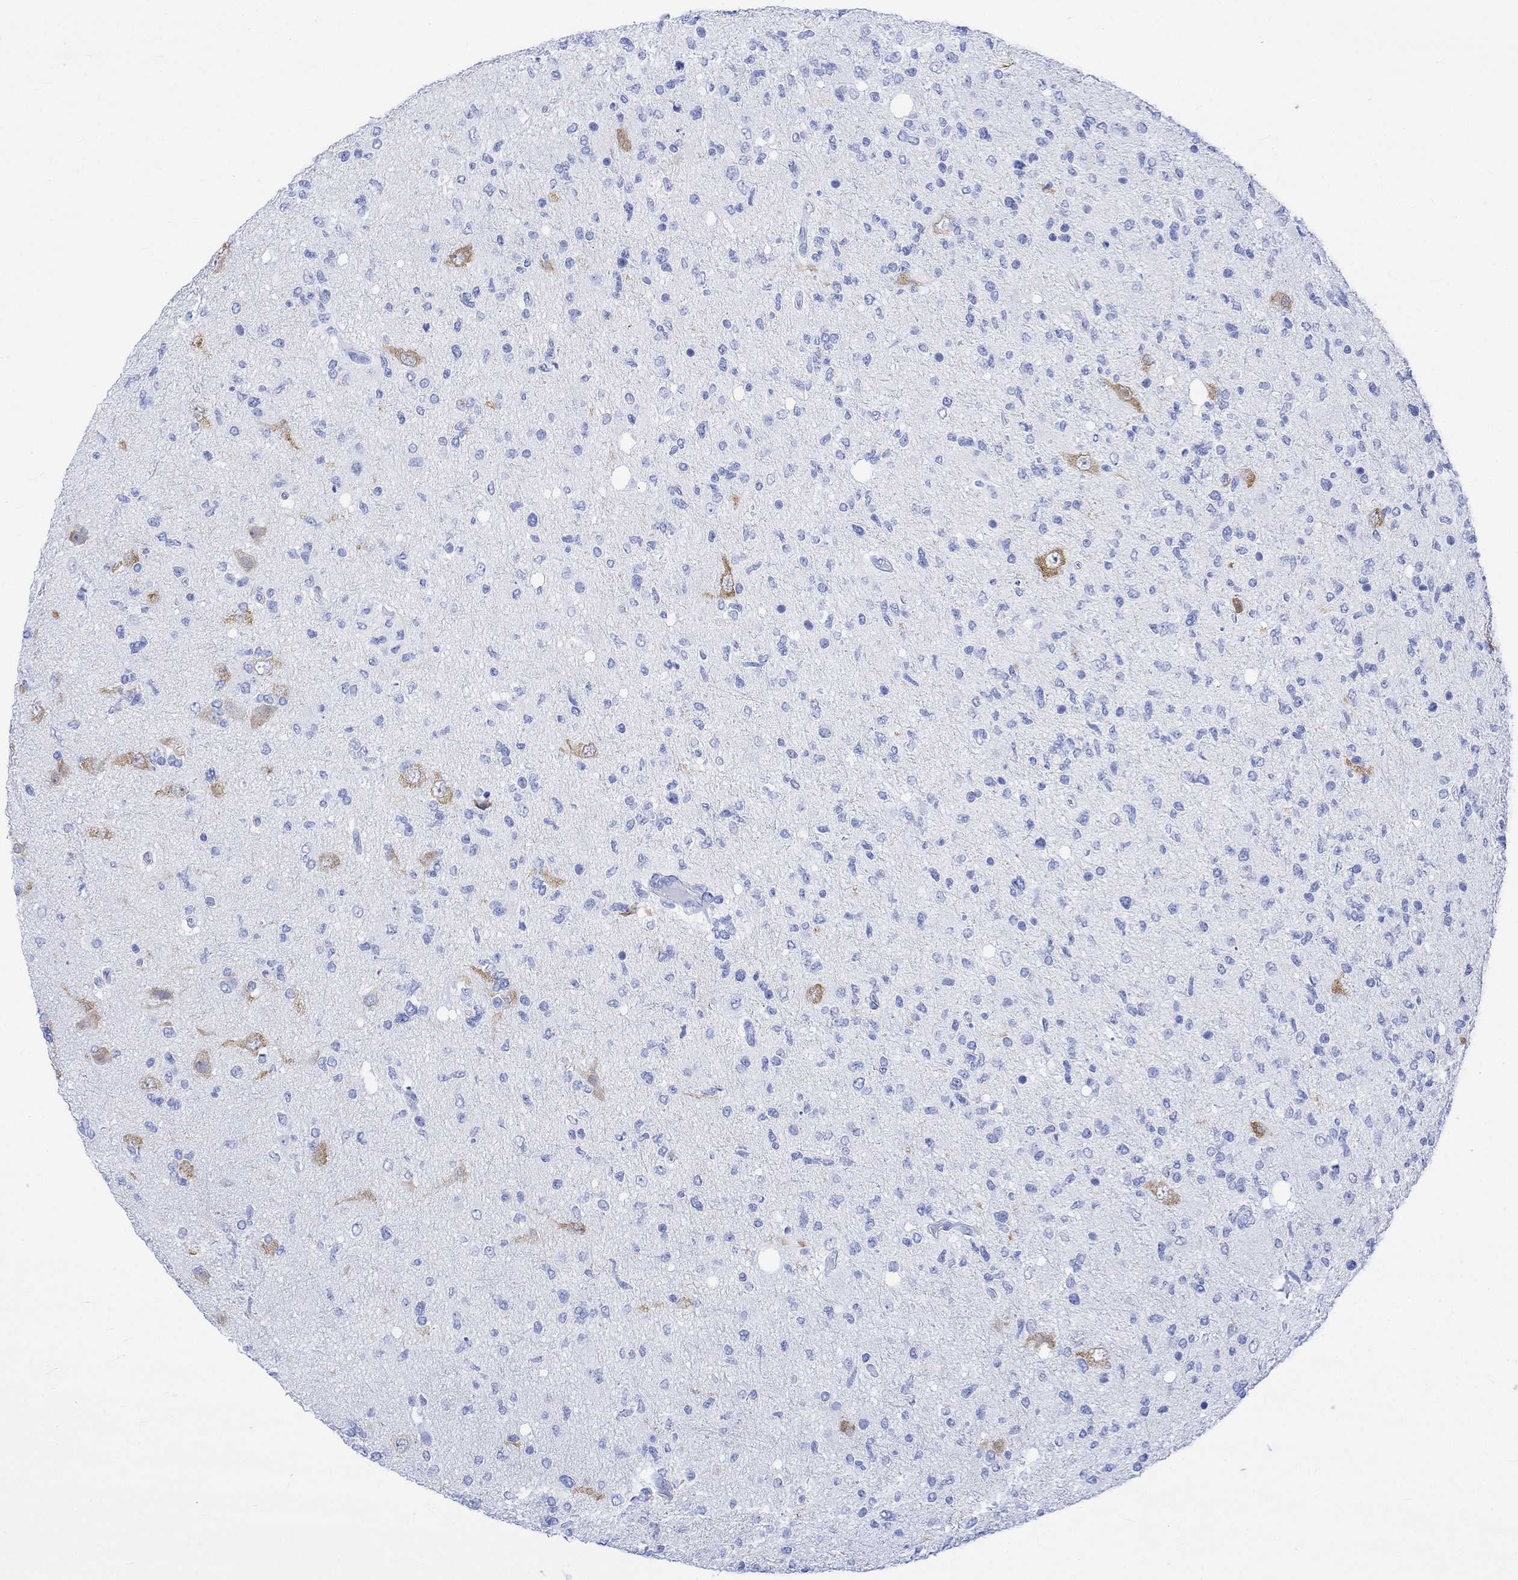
{"staining": {"intensity": "negative", "quantity": "none", "location": "none"}, "tissue": "glioma", "cell_type": "Tumor cells", "image_type": "cancer", "snomed": [{"axis": "morphology", "description": "Glioma, malignant, High grade"}, {"axis": "topography", "description": "Cerebral cortex"}], "caption": "Immunohistochemistry of human glioma demonstrates no staining in tumor cells. (DAB IHC with hematoxylin counter stain).", "gene": "CELF4", "patient": {"sex": "male", "age": 70}}